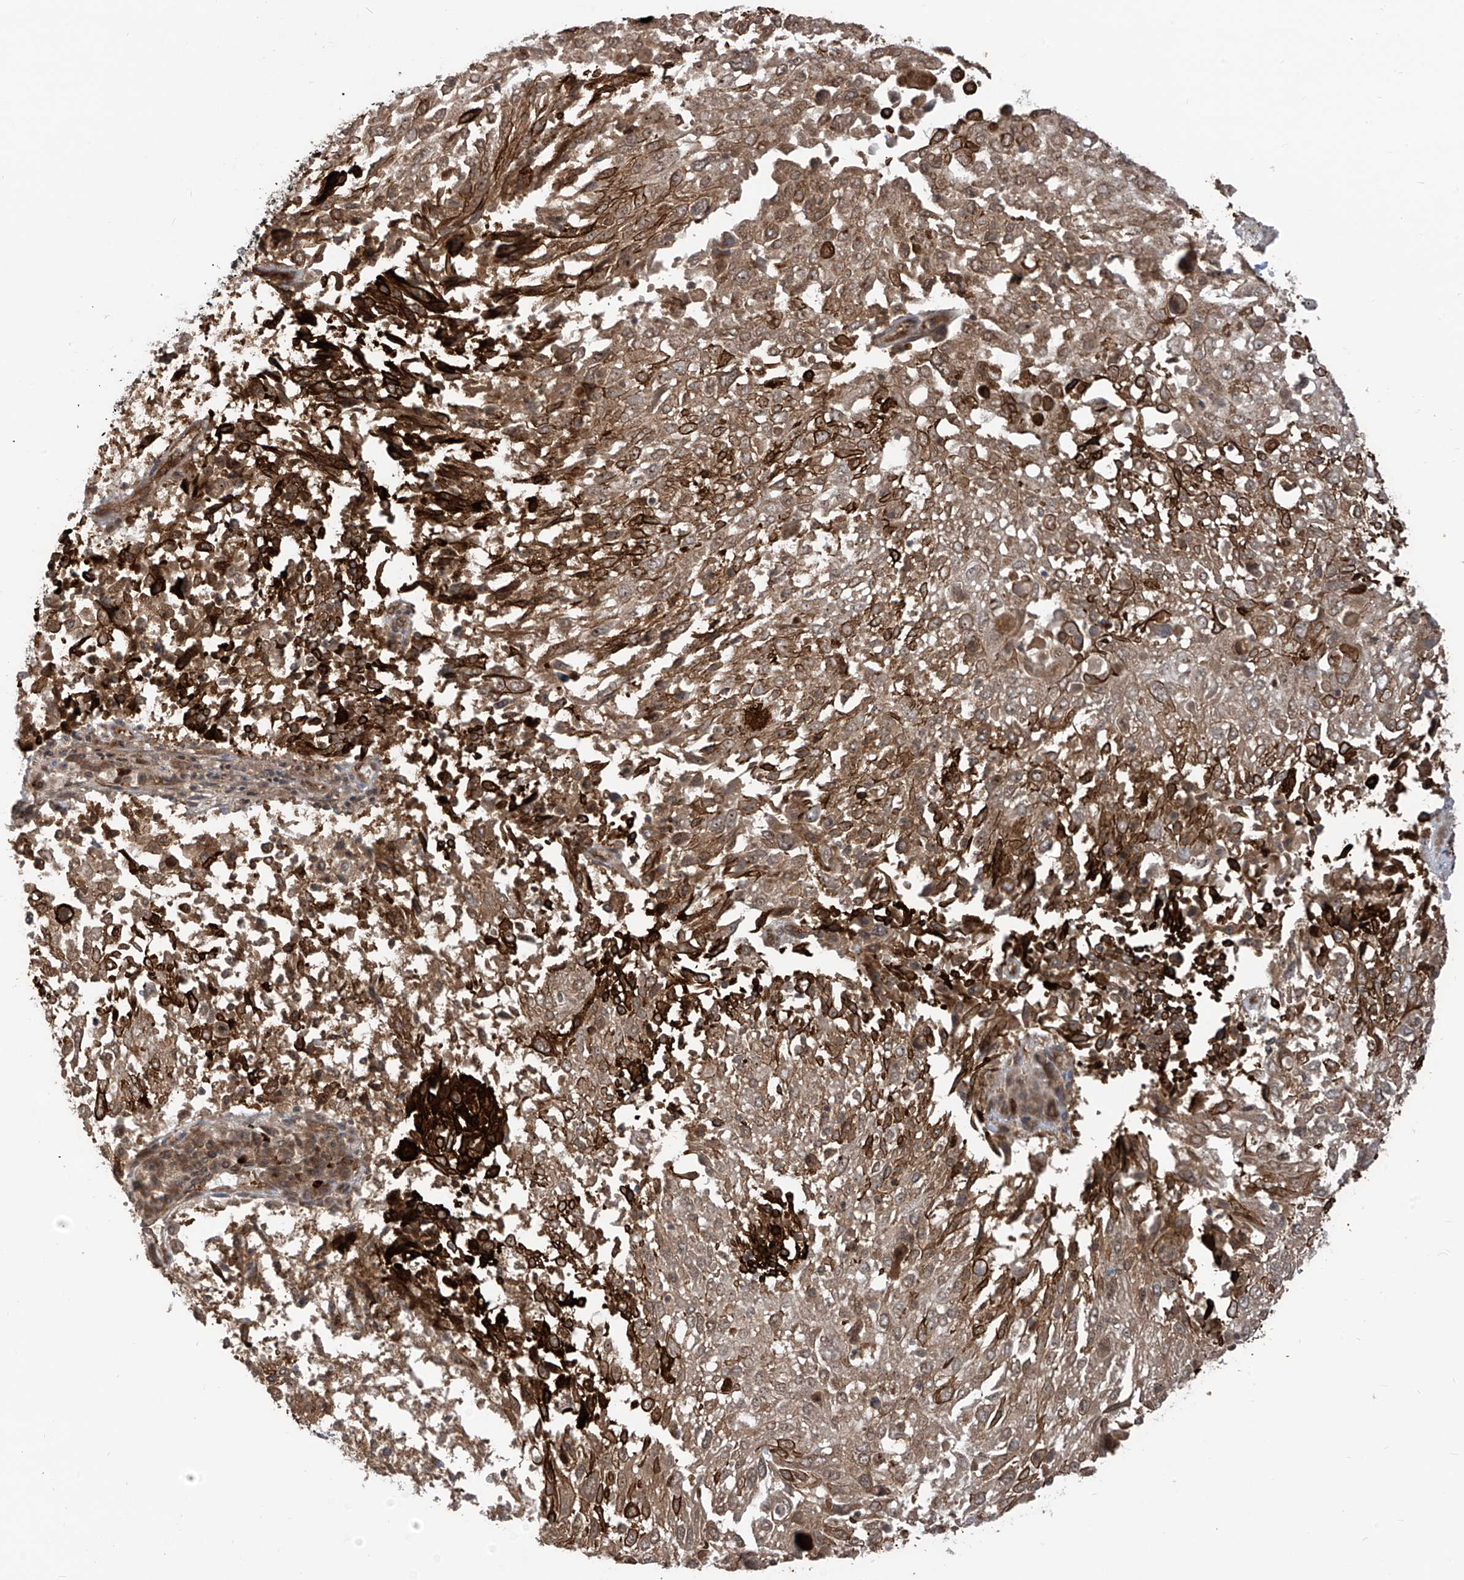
{"staining": {"intensity": "strong", "quantity": "25%-75%", "location": "cytoplasmic/membranous"}, "tissue": "lung cancer", "cell_type": "Tumor cells", "image_type": "cancer", "snomed": [{"axis": "morphology", "description": "Squamous cell carcinoma, NOS"}, {"axis": "topography", "description": "Lung"}], "caption": "Immunohistochemistry (IHC) (DAB) staining of human lung squamous cell carcinoma demonstrates strong cytoplasmic/membranous protein positivity in approximately 25%-75% of tumor cells.", "gene": "TRIM67", "patient": {"sex": "male", "age": 65}}